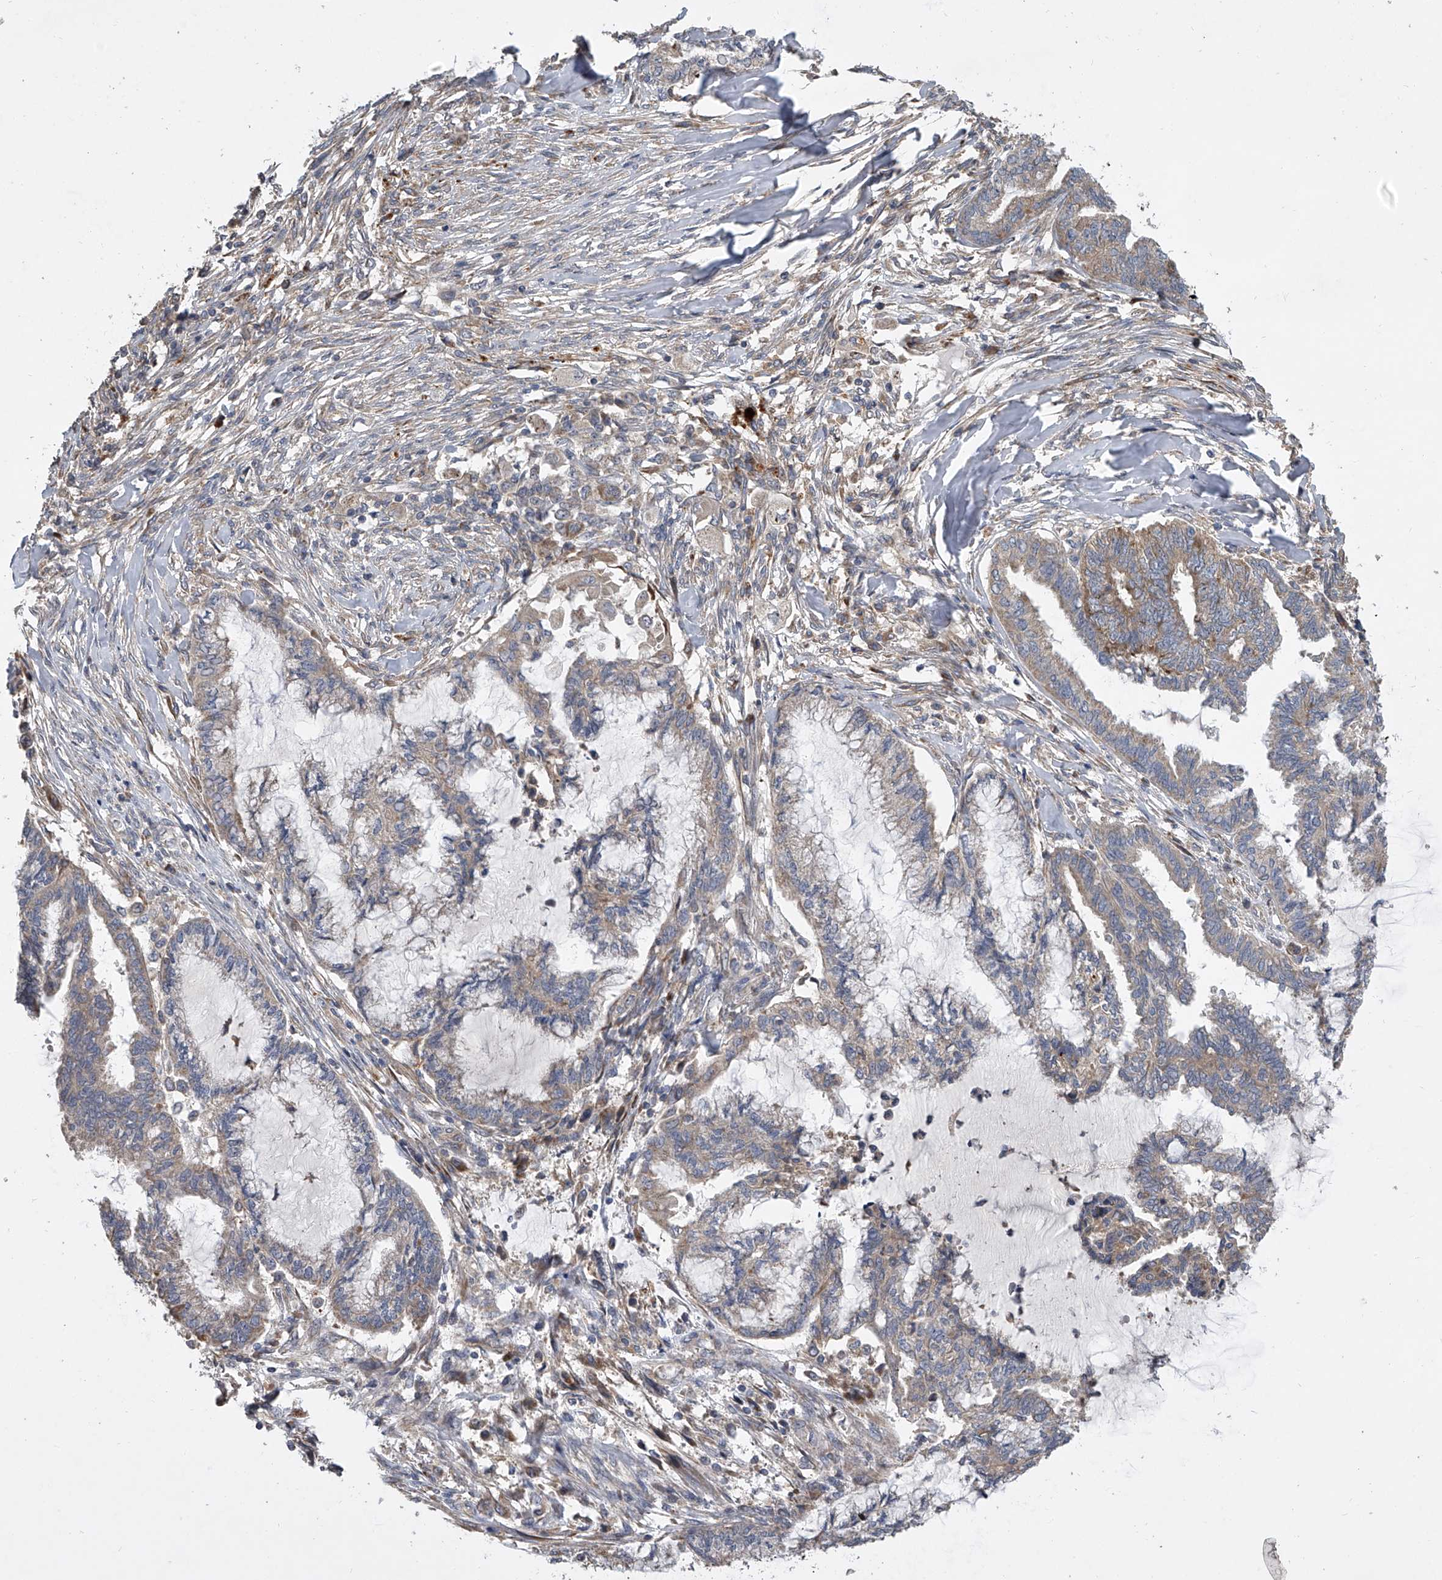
{"staining": {"intensity": "weak", "quantity": ">75%", "location": "cytoplasmic/membranous"}, "tissue": "endometrial cancer", "cell_type": "Tumor cells", "image_type": "cancer", "snomed": [{"axis": "morphology", "description": "Adenocarcinoma, NOS"}, {"axis": "topography", "description": "Endometrium"}], "caption": "Endometrial cancer (adenocarcinoma) stained for a protein displays weak cytoplasmic/membranous positivity in tumor cells. The staining was performed using DAB (3,3'-diaminobenzidine), with brown indicating positive protein expression. Nuclei are stained blue with hematoxylin.", "gene": "DOCK9", "patient": {"sex": "female", "age": 86}}